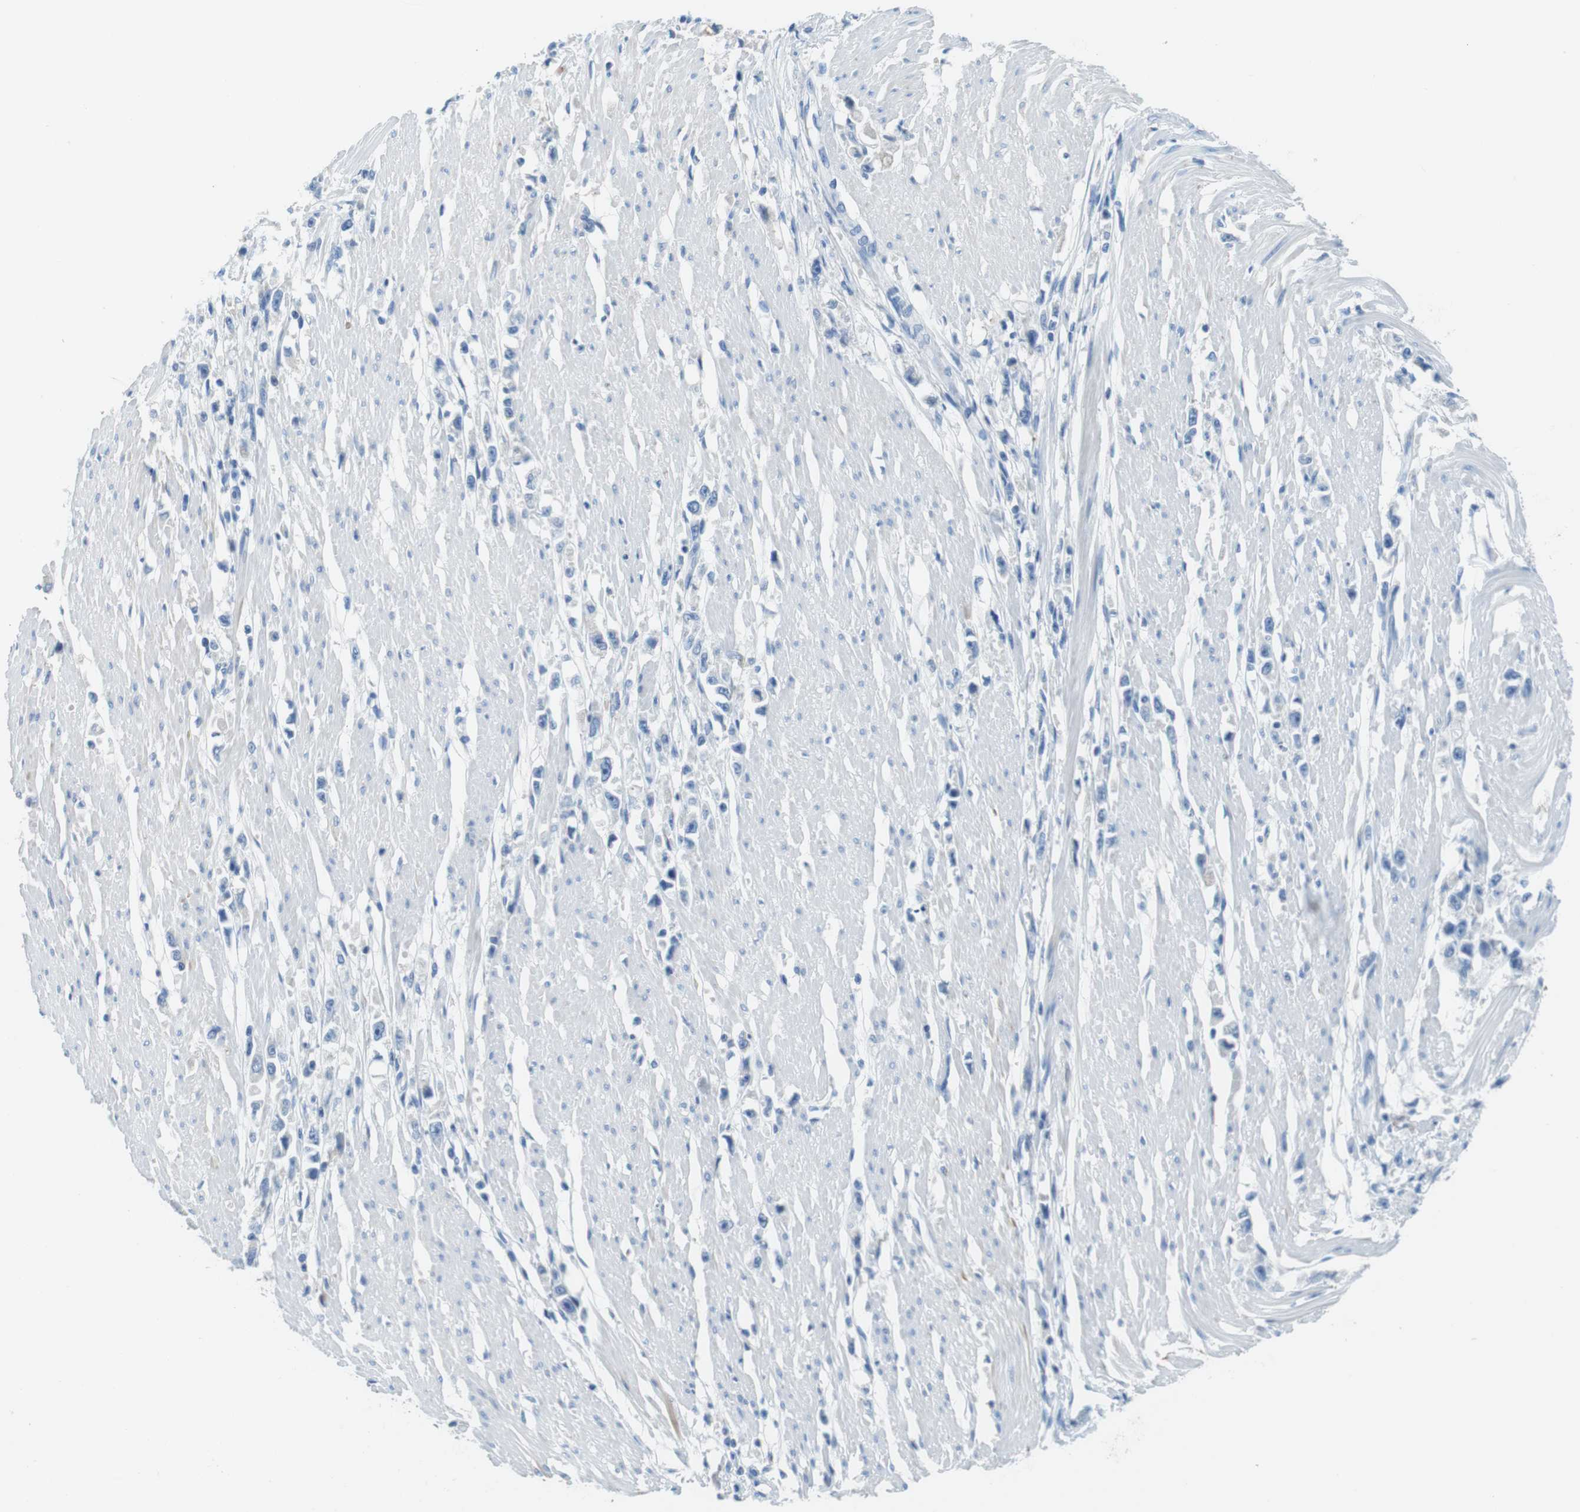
{"staining": {"intensity": "negative", "quantity": "none", "location": "none"}, "tissue": "stomach cancer", "cell_type": "Tumor cells", "image_type": "cancer", "snomed": [{"axis": "morphology", "description": "Adenocarcinoma, NOS"}, {"axis": "topography", "description": "Stomach"}], "caption": "DAB immunohistochemical staining of human stomach cancer displays no significant positivity in tumor cells.", "gene": "TMPRSS15", "patient": {"sex": "female", "age": 59}}